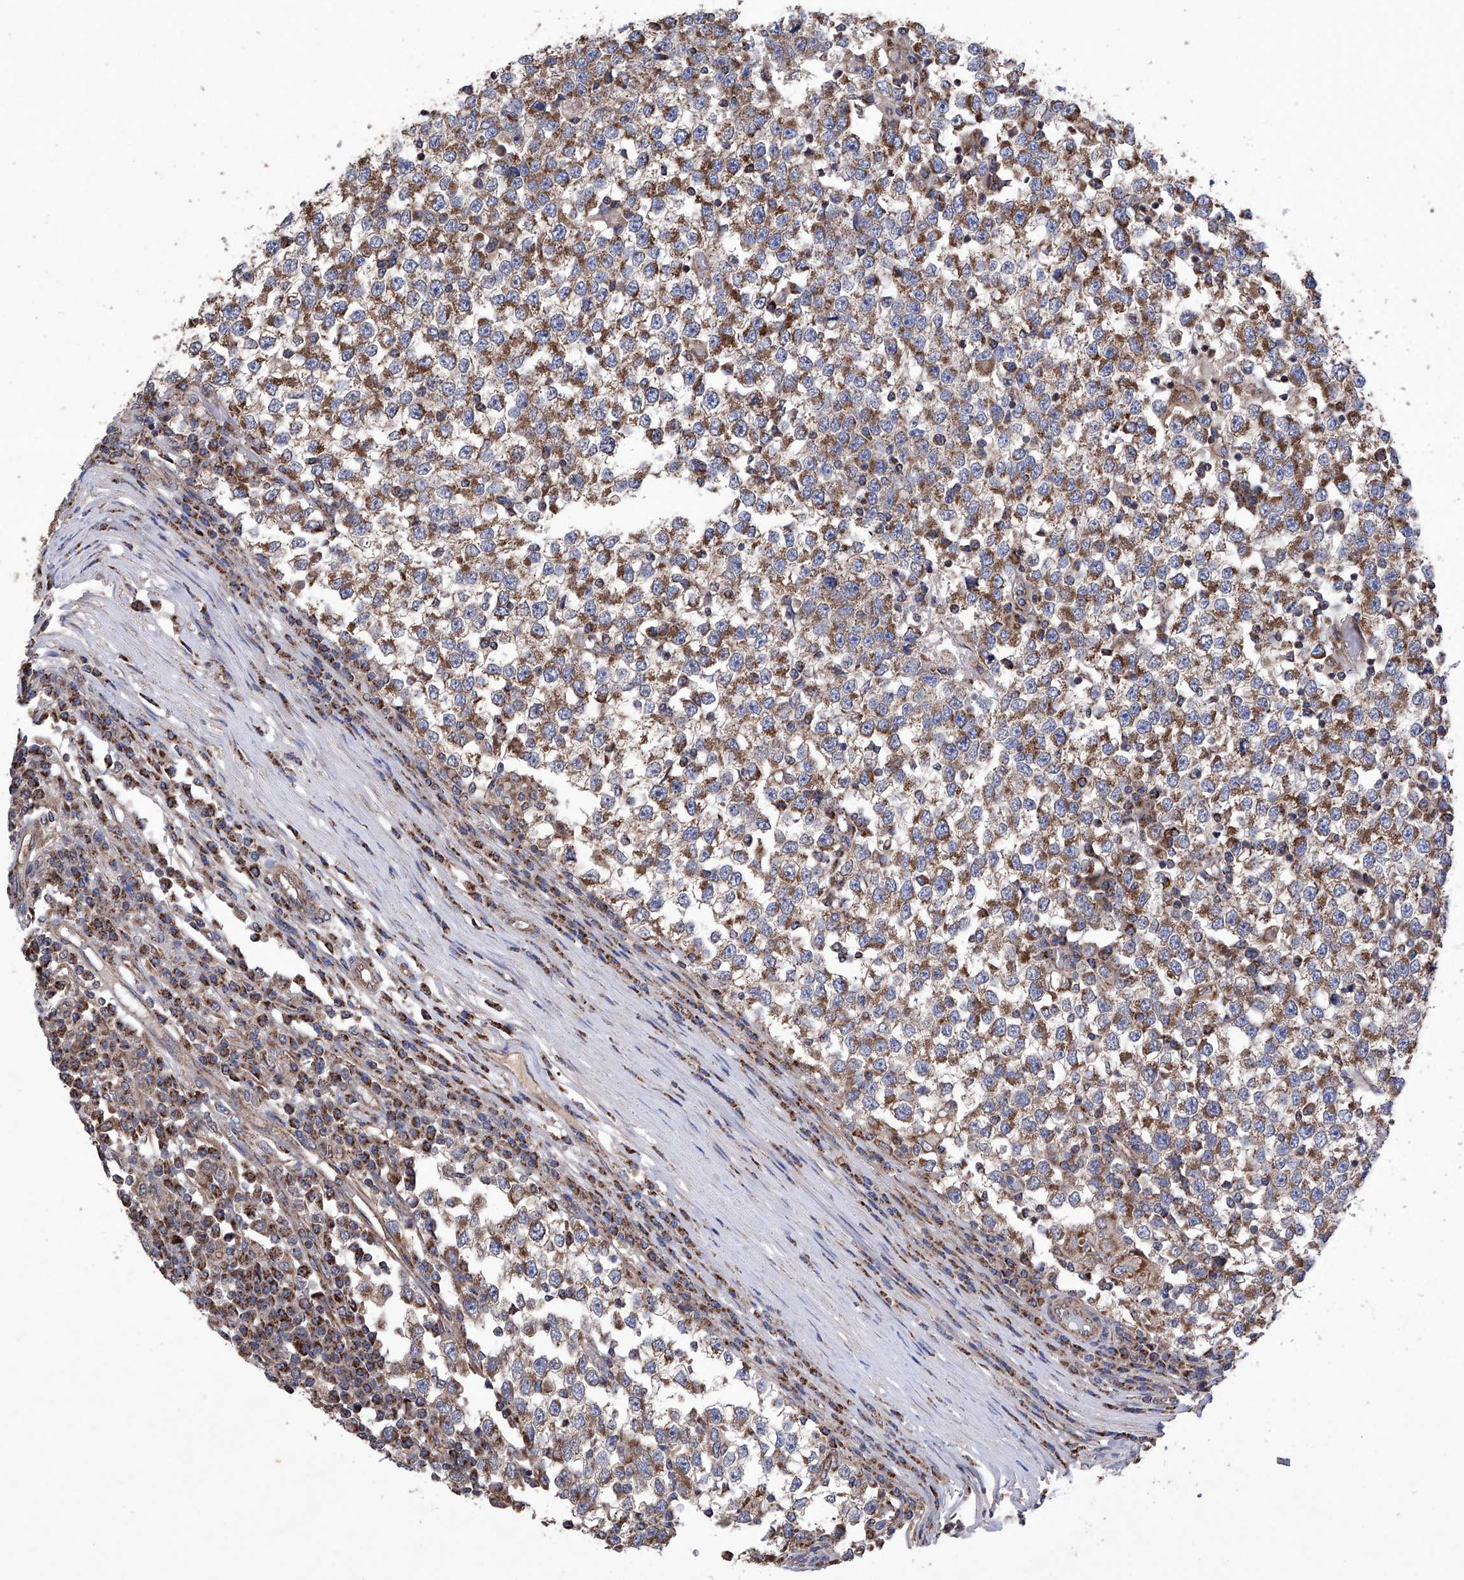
{"staining": {"intensity": "moderate", "quantity": ">75%", "location": "cytoplasmic/membranous"}, "tissue": "testis cancer", "cell_type": "Tumor cells", "image_type": "cancer", "snomed": [{"axis": "morphology", "description": "Seminoma, NOS"}, {"axis": "topography", "description": "Testis"}], "caption": "Testis cancer stained with DAB (3,3'-diaminobenzidine) immunohistochemistry (IHC) reveals medium levels of moderate cytoplasmic/membranous expression in about >75% of tumor cells.", "gene": "EFCAB2", "patient": {"sex": "male", "age": 65}}